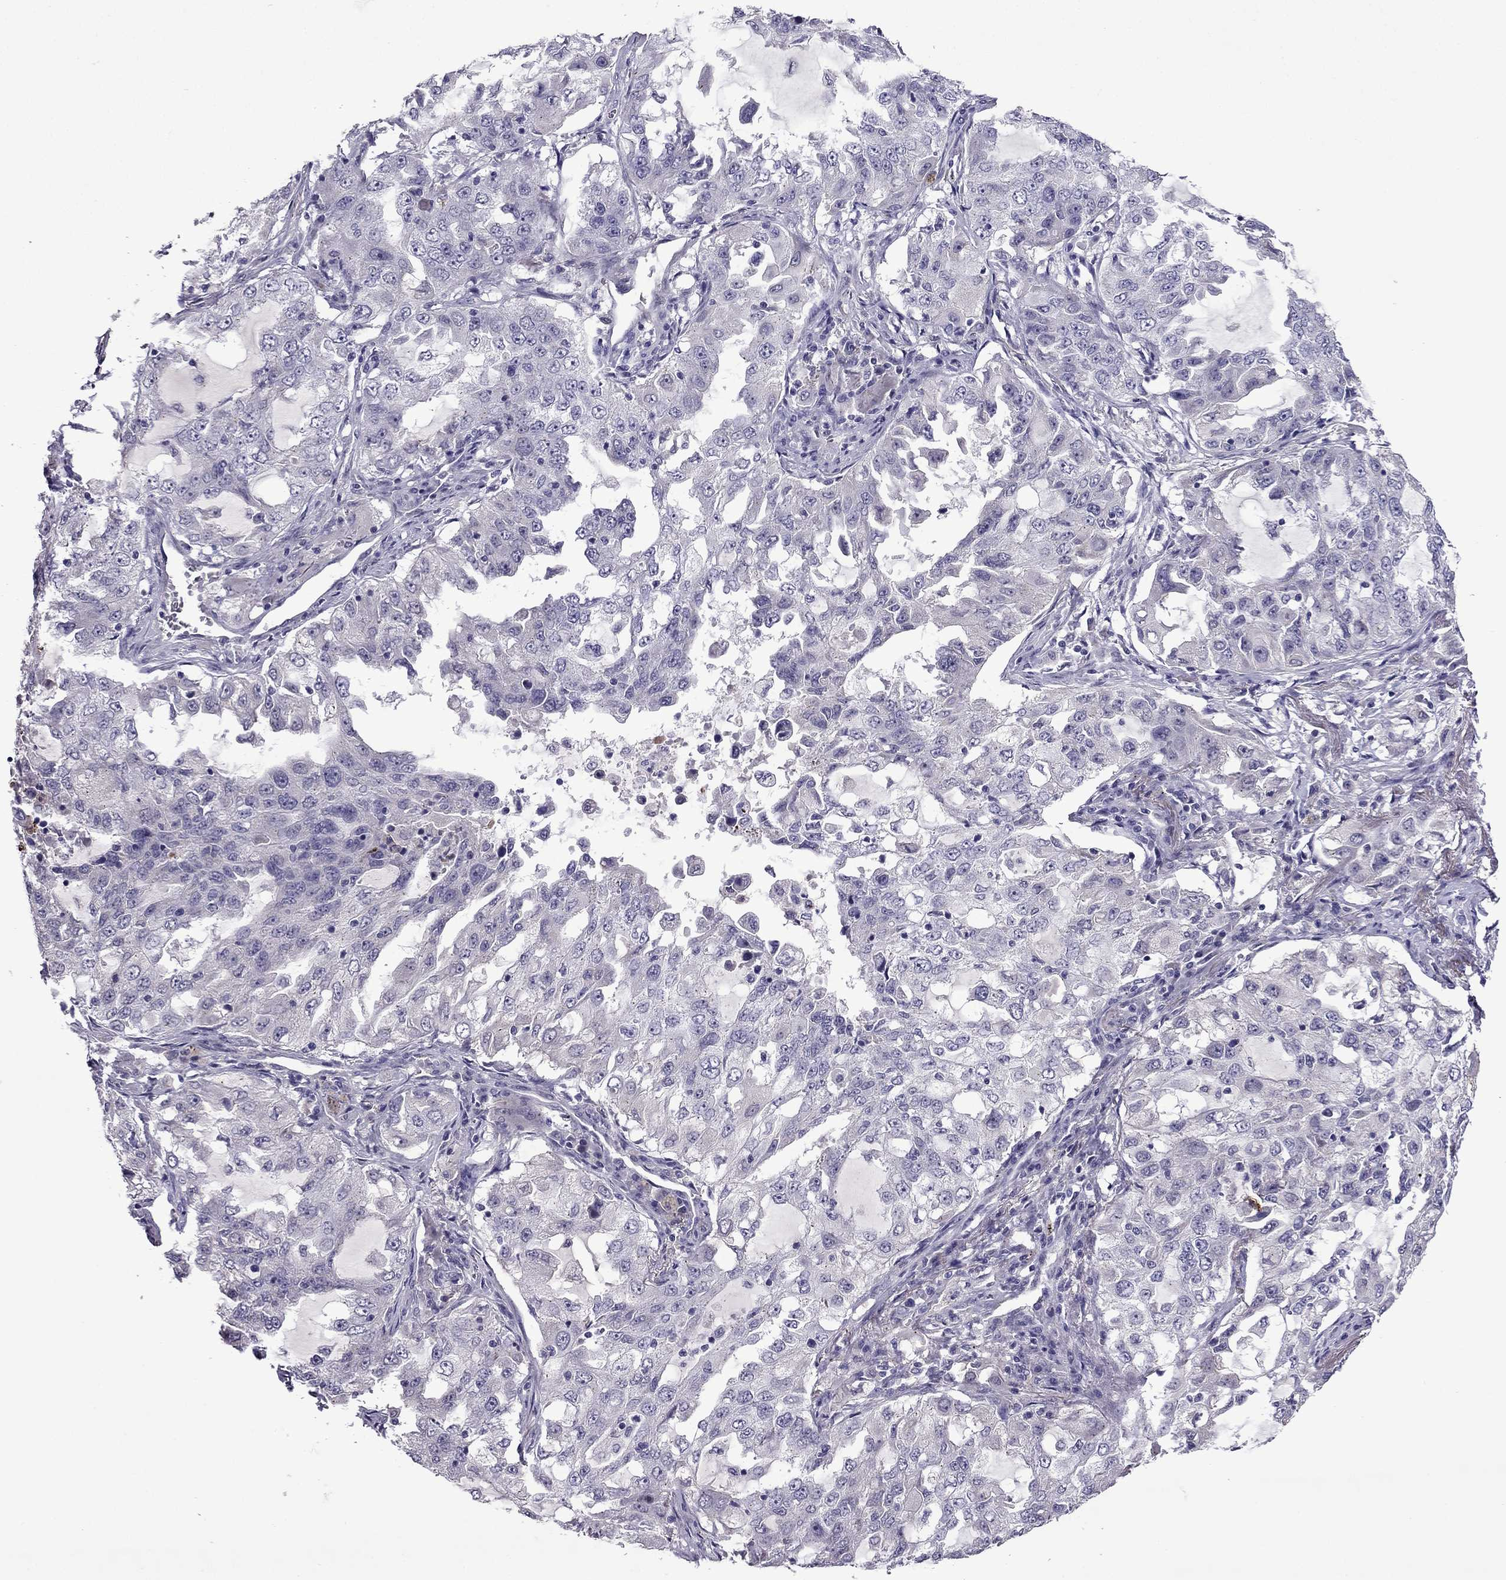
{"staining": {"intensity": "negative", "quantity": "none", "location": "none"}, "tissue": "lung cancer", "cell_type": "Tumor cells", "image_type": "cancer", "snomed": [{"axis": "morphology", "description": "Adenocarcinoma, NOS"}, {"axis": "topography", "description": "Lung"}], "caption": "IHC photomicrograph of human lung cancer stained for a protein (brown), which displays no positivity in tumor cells.", "gene": "MYBPH", "patient": {"sex": "female", "age": 61}}